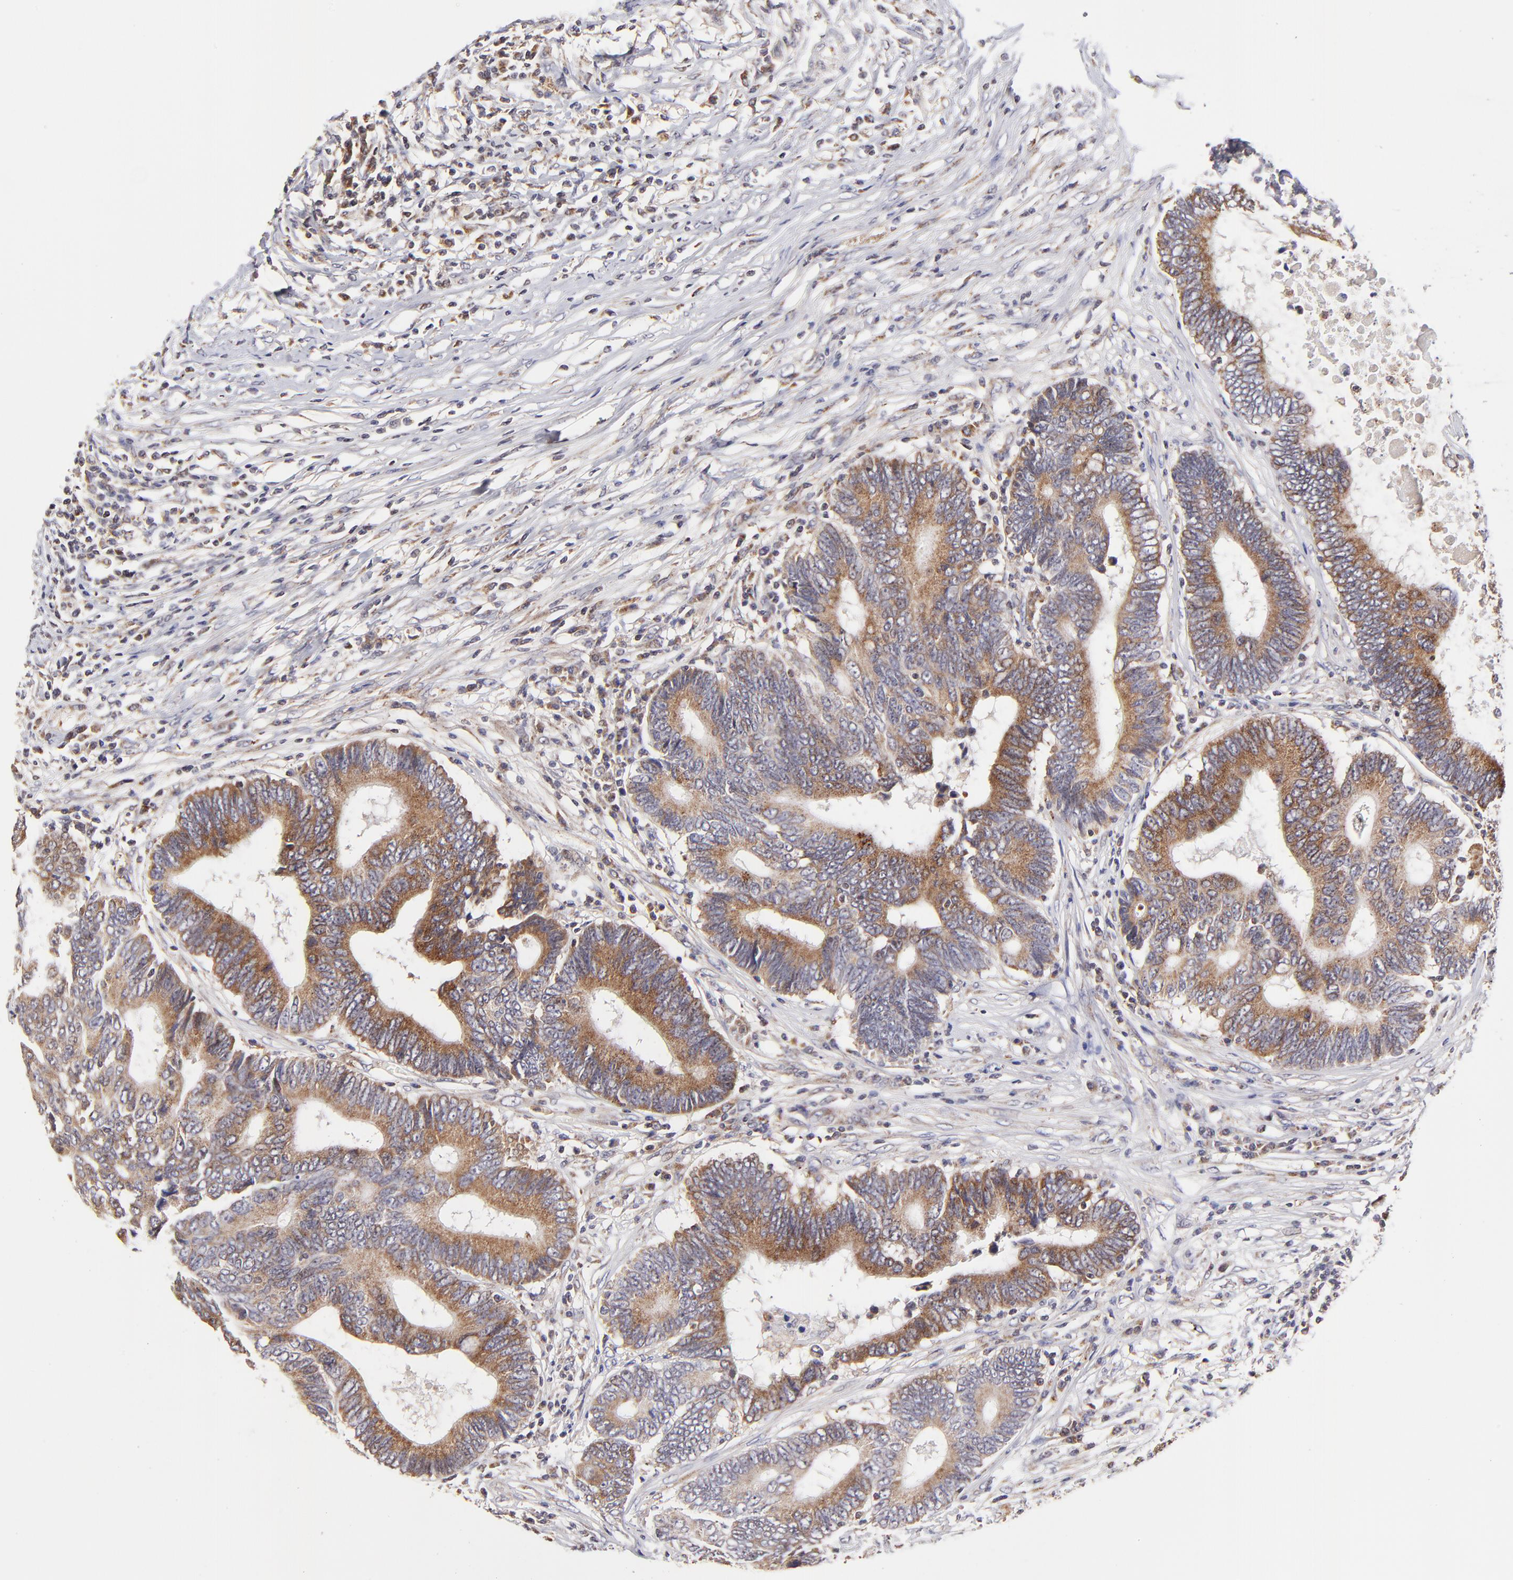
{"staining": {"intensity": "moderate", "quantity": ">75%", "location": "cytoplasmic/membranous"}, "tissue": "colorectal cancer", "cell_type": "Tumor cells", "image_type": "cancer", "snomed": [{"axis": "morphology", "description": "Adenocarcinoma, NOS"}, {"axis": "topography", "description": "Colon"}], "caption": "A photomicrograph of colorectal cancer stained for a protein shows moderate cytoplasmic/membranous brown staining in tumor cells.", "gene": "MAP2K7", "patient": {"sex": "female", "age": 78}}